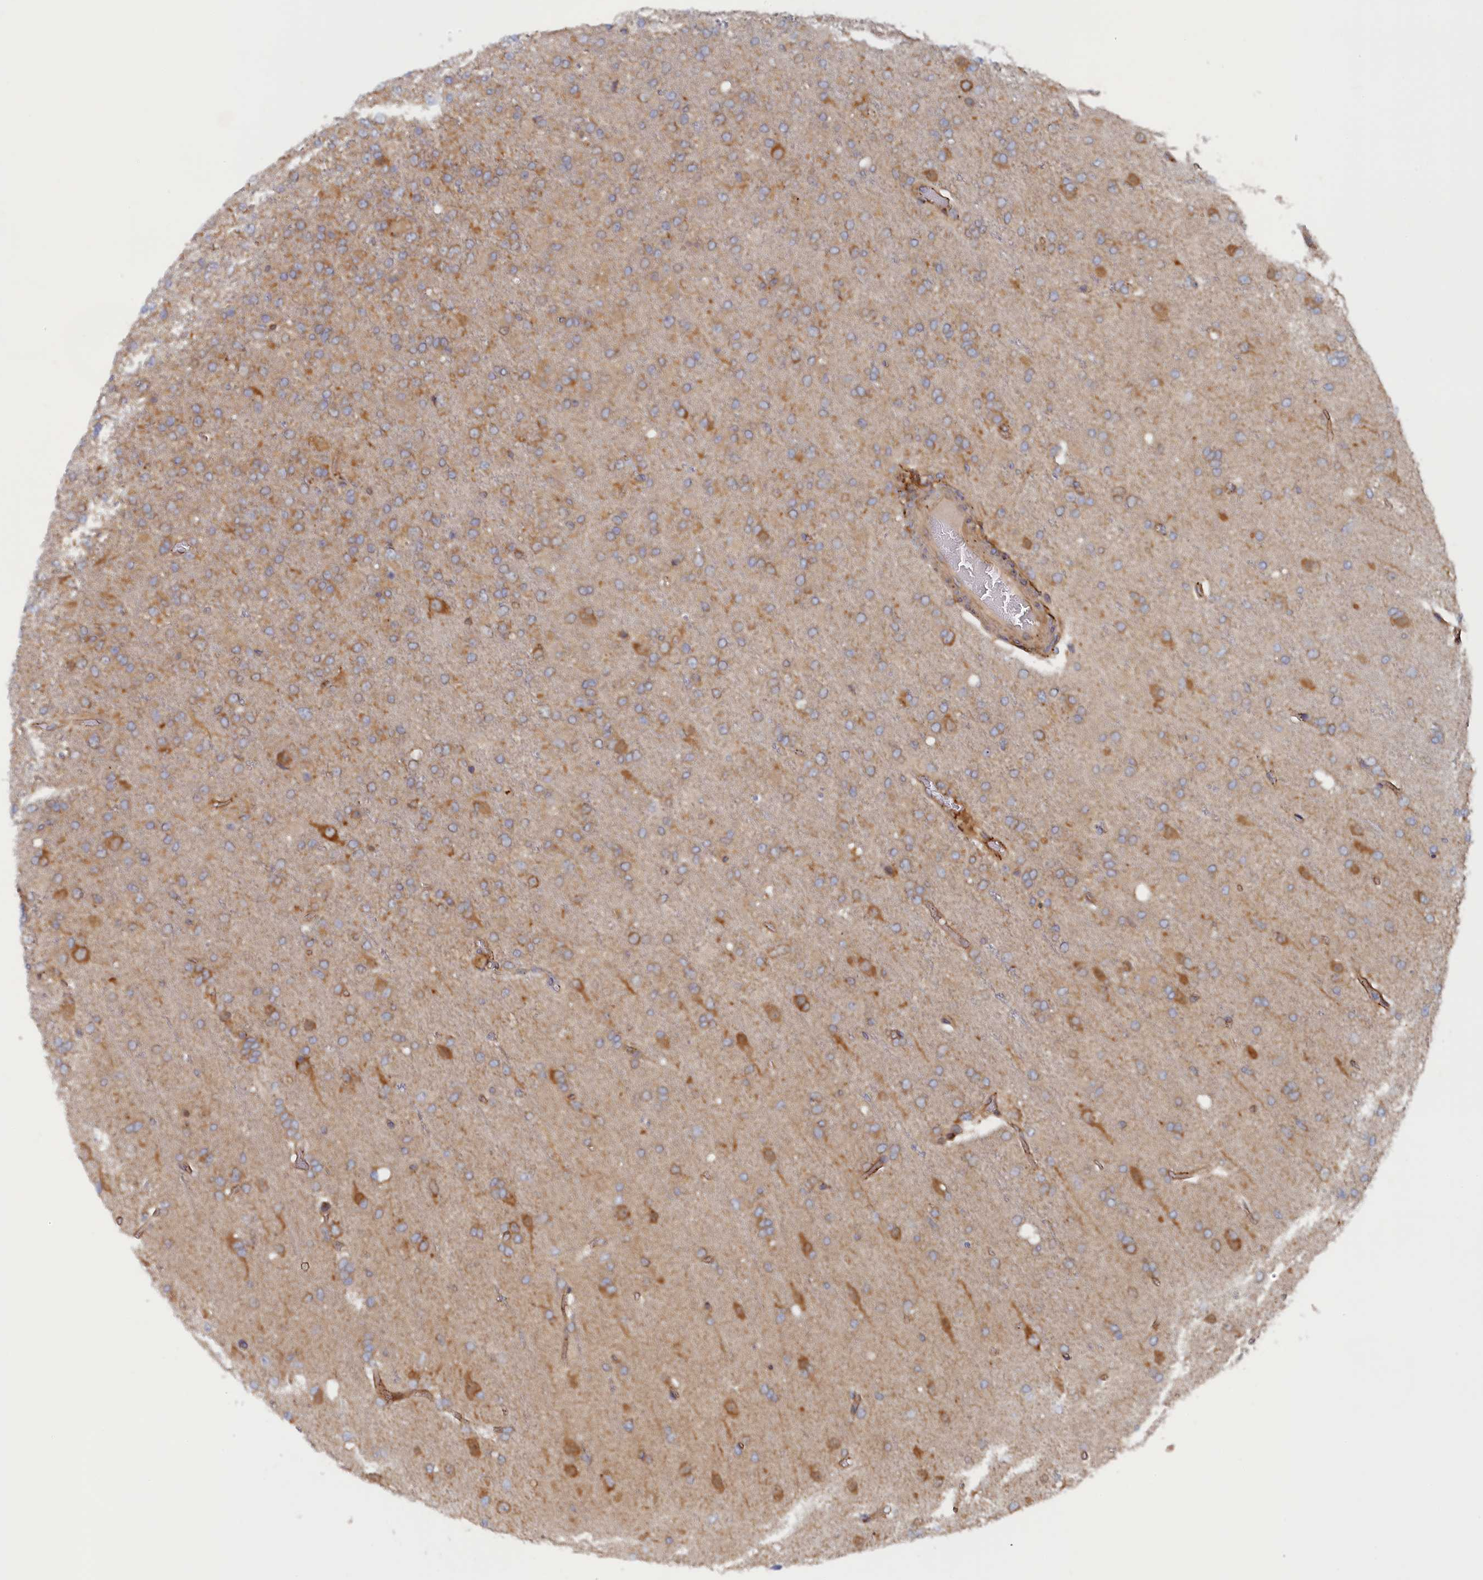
{"staining": {"intensity": "moderate", "quantity": "<25%", "location": "cytoplasmic/membranous"}, "tissue": "glioma", "cell_type": "Tumor cells", "image_type": "cancer", "snomed": [{"axis": "morphology", "description": "Glioma, malignant, High grade"}, {"axis": "topography", "description": "Brain"}], "caption": "An immunohistochemistry (IHC) image of neoplastic tissue is shown. Protein staining in brown shows moderate cytoplasmic/membranous positivity in high-grade glioma (malignant) within tumor cells.", "gene": "TMEM196", "patient": {"sex": "female", "age": 74}}